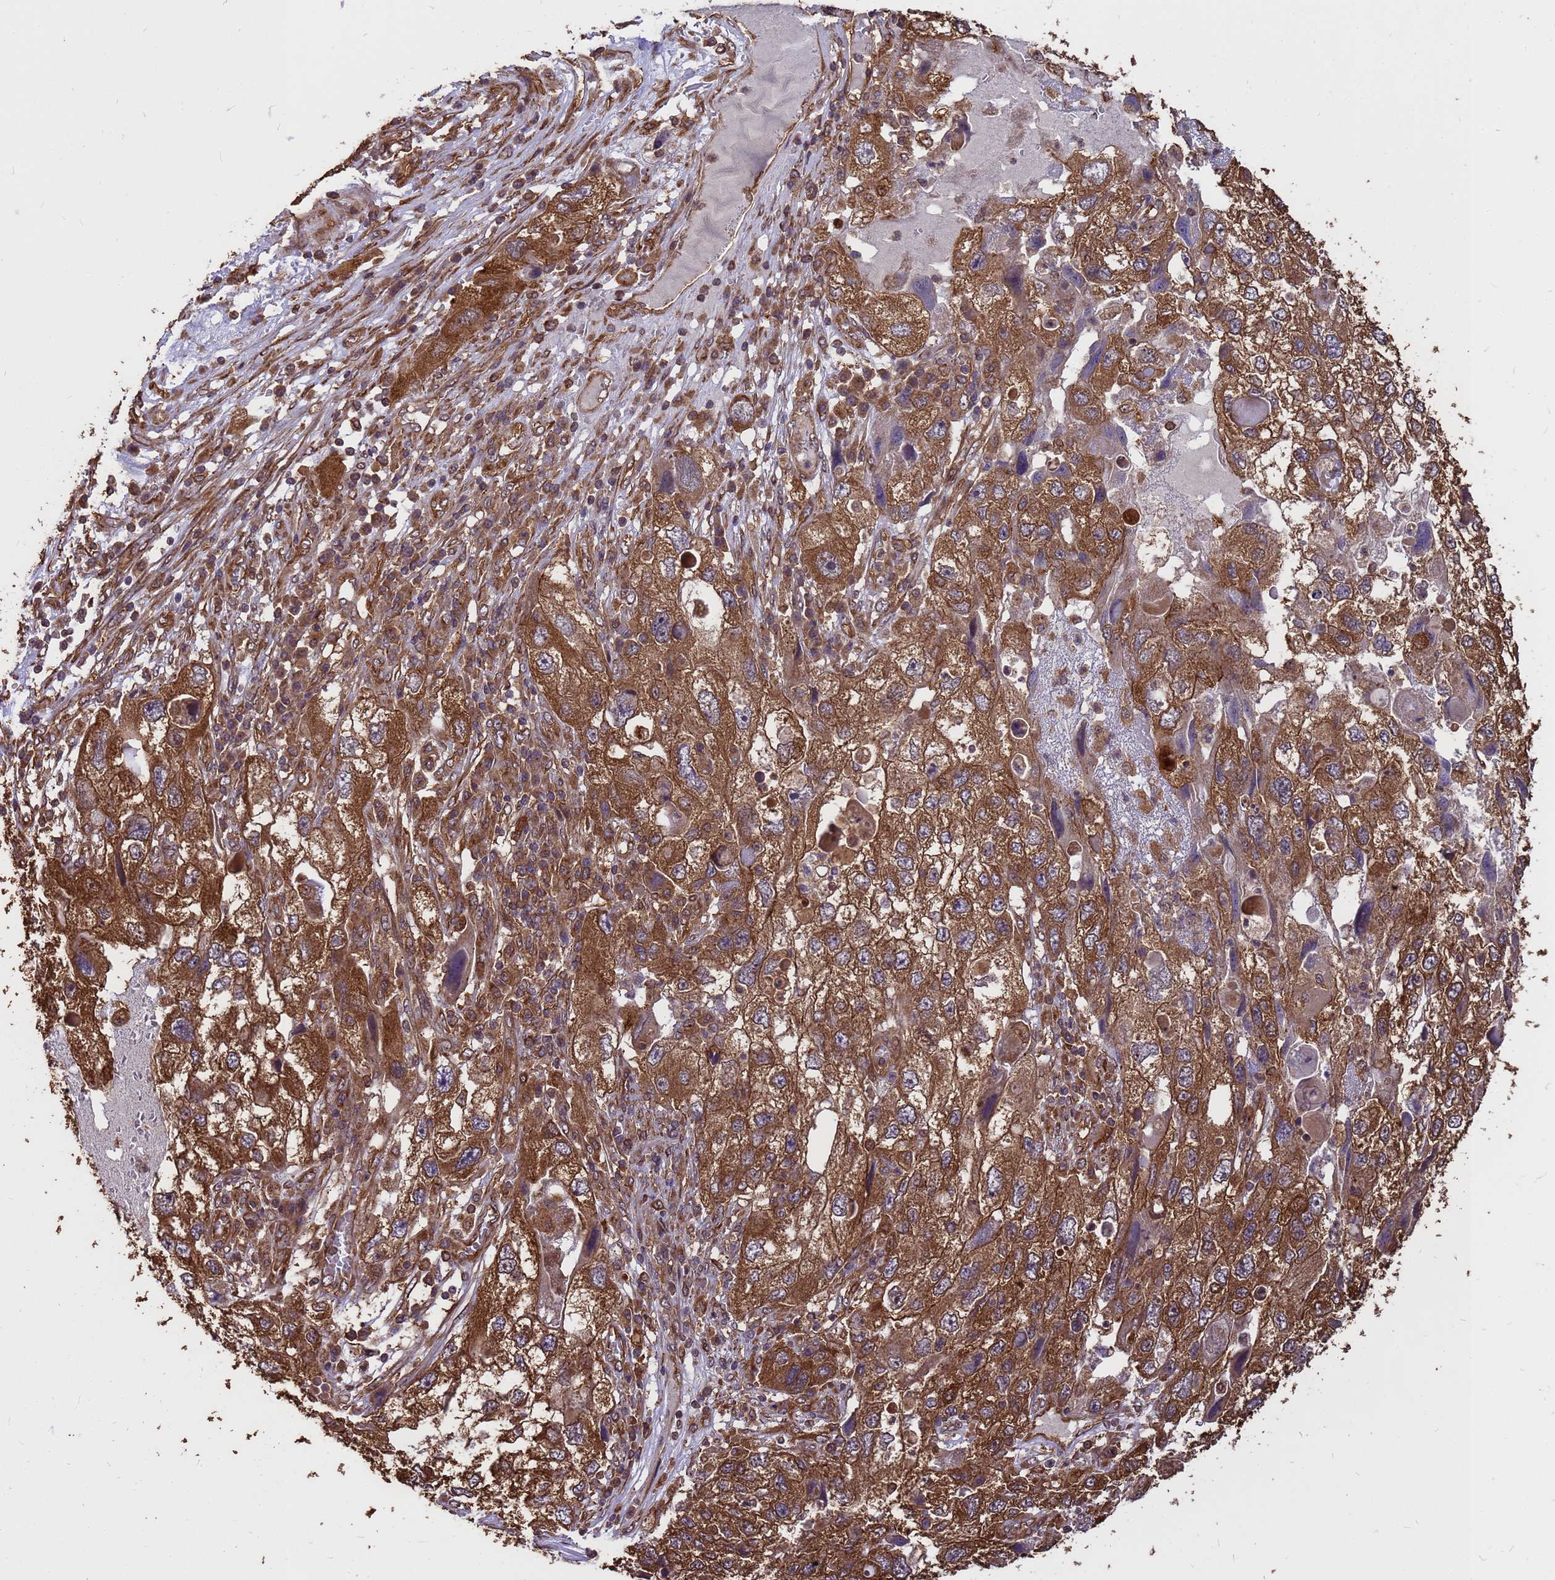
{"staining": {"intensity": "moderate", "quantity": ">75%", "location": "cytoplasmic/membranous"}, "tissue": "endometrial cancer", "cell_type": "Tumor cells", "image_type": "cancer", "snomed": [{"axis": "morphology", "description": "Adenocarcinoma, NOS"}, {"axis": "topography", "description": "Endometrium"}], "caption": "Human adenocarcinoma (endometrial) stained with a brown dye exhibits moderate cytoplasmic/membranous positive positivity in approximately >75% of tumor cells.", "gene": "ZNF618", "patient": {"sex": "female", "age": 49}}